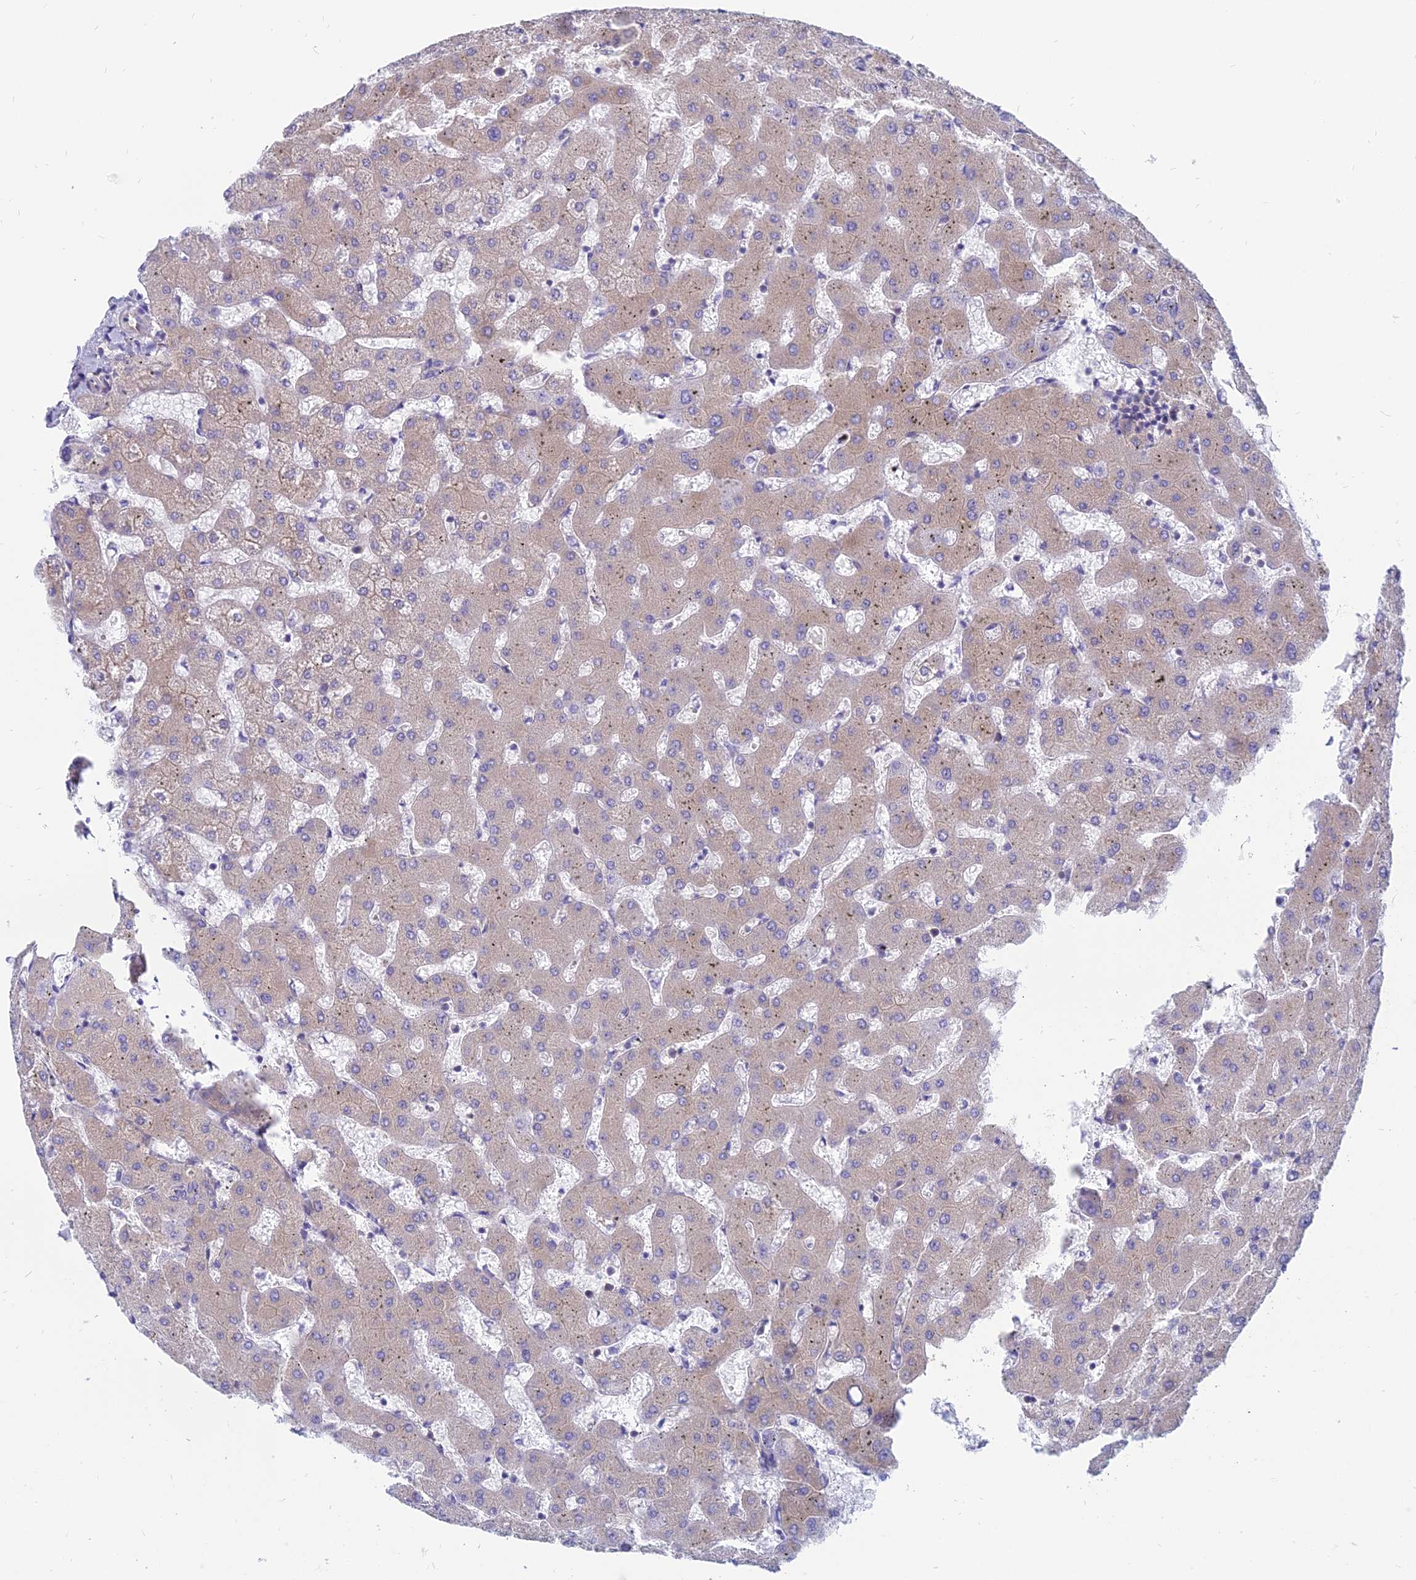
{"staining": {"intensity": "weak", "quantity": ">75%", "location": "cytoplasmic/membranous"}, "tissue": "liver", "cell_type": "Cholangiocytes", "image_type": "normal", "snomed": [{"axis": "morphology", "description": "Normal tissue, NOS"}, {"axis": "topography", "description": "Liver"}], "caption": "Immunohistochemistry (IHC) histopathology image of unremarkable liver stained for a protein (brown), which demonstrates low levels of weak cytoplasmic/membranous staining in about >75% of cholangiocytes.", "gene": "TXLNA", "patient": {"sex": "female", "age": 63}}